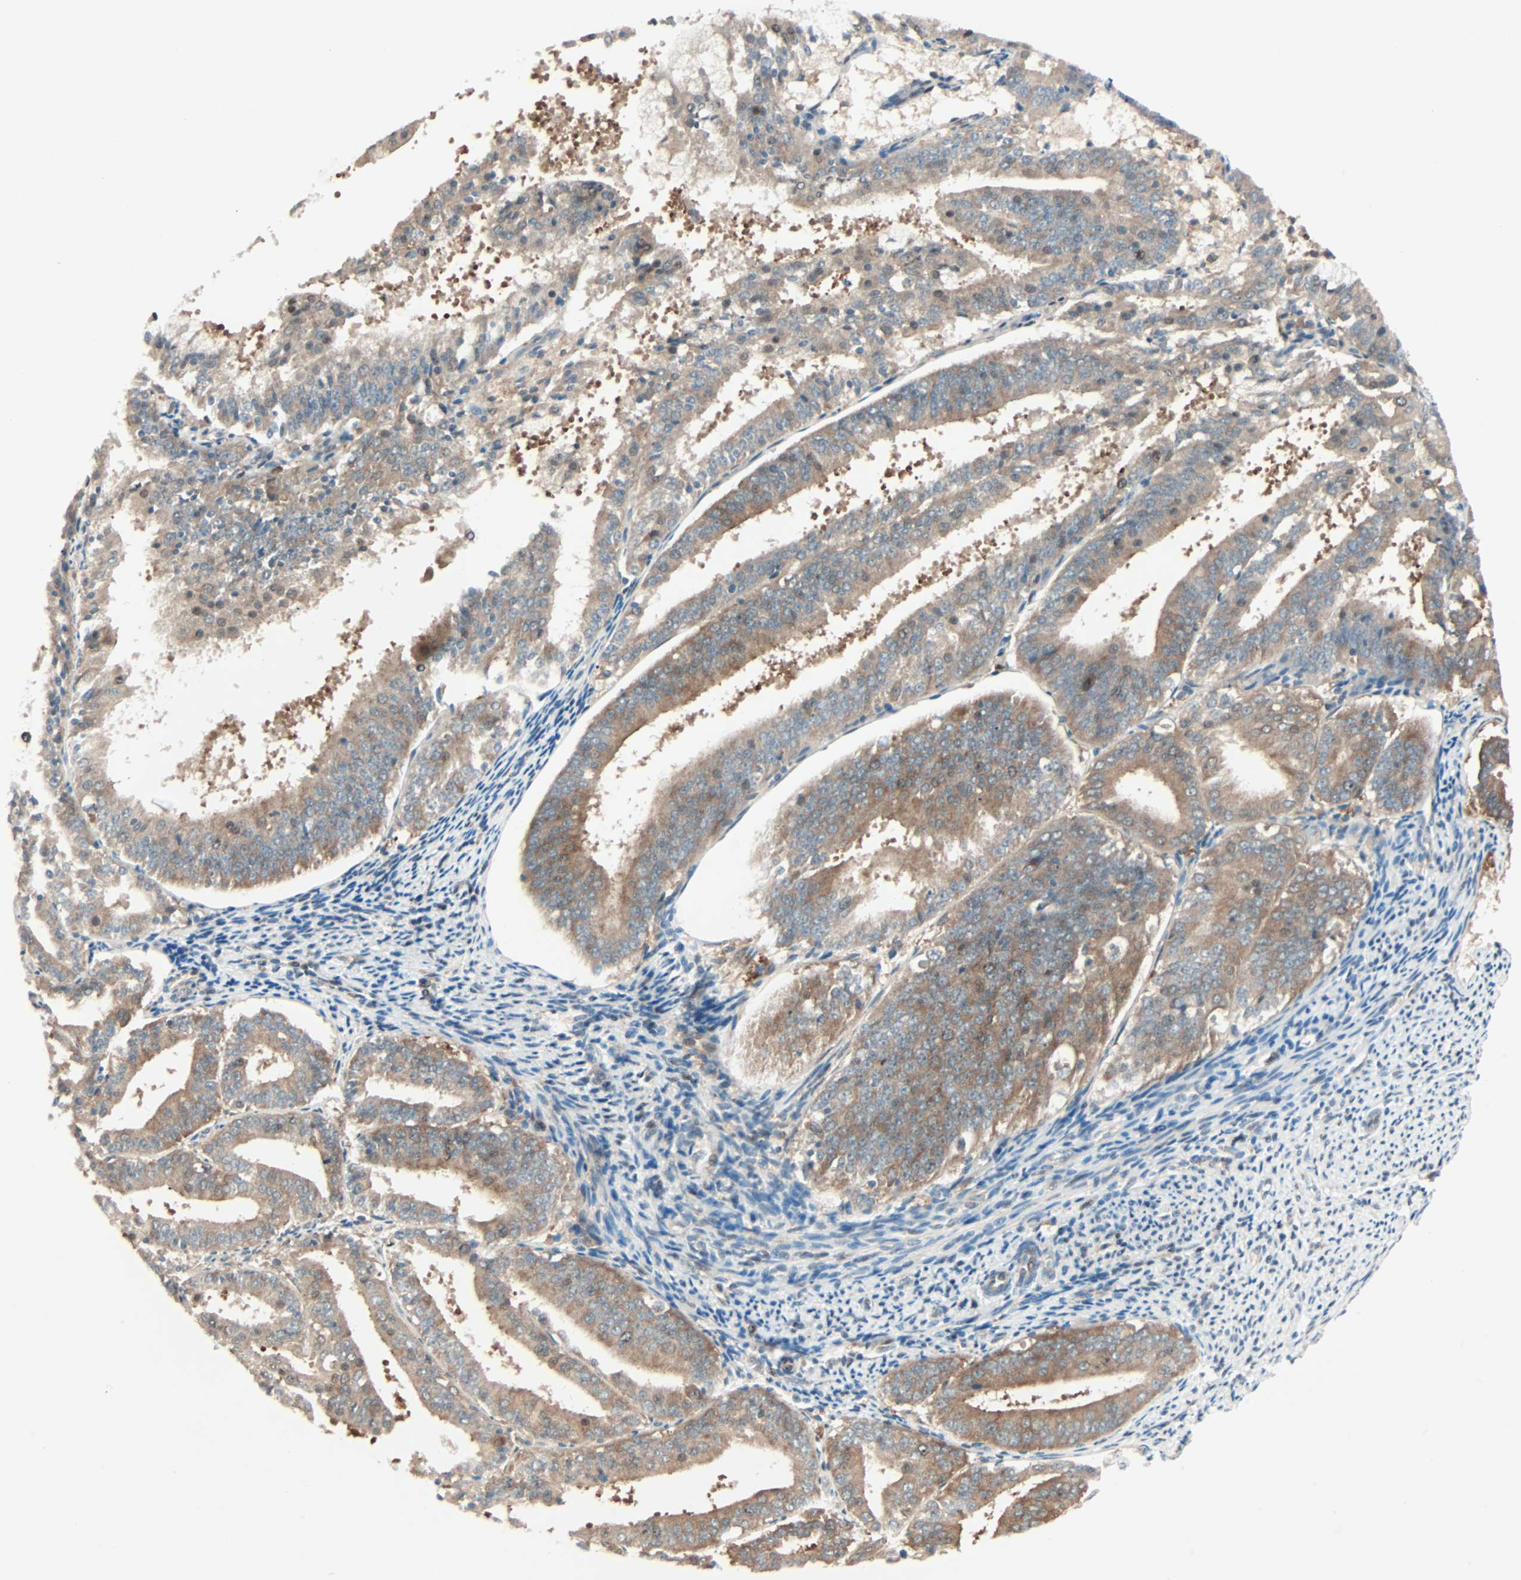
{"staining": {"intensity": "moderate", "quantity": ">75%", "location": "cytoplasmic/membranous"}, "tissue": "endometrial cancer", "cell_type": "Tumor cells", "image_type": "cancer", "snomed": [{"axis": "morphology", "description": "Adenocarcinoma, NOS"}, {"axis": "topography", "description": "Endometrium"}], "caption": "Immunohistochemical staining of human endometrial adenocarcinoma reveals medium levels of moderate cytoplasmic/membranous staining in about >75% of tumor cells.", "gene": "SMIM8", "patient": {"sex": "female", "age": 63}}